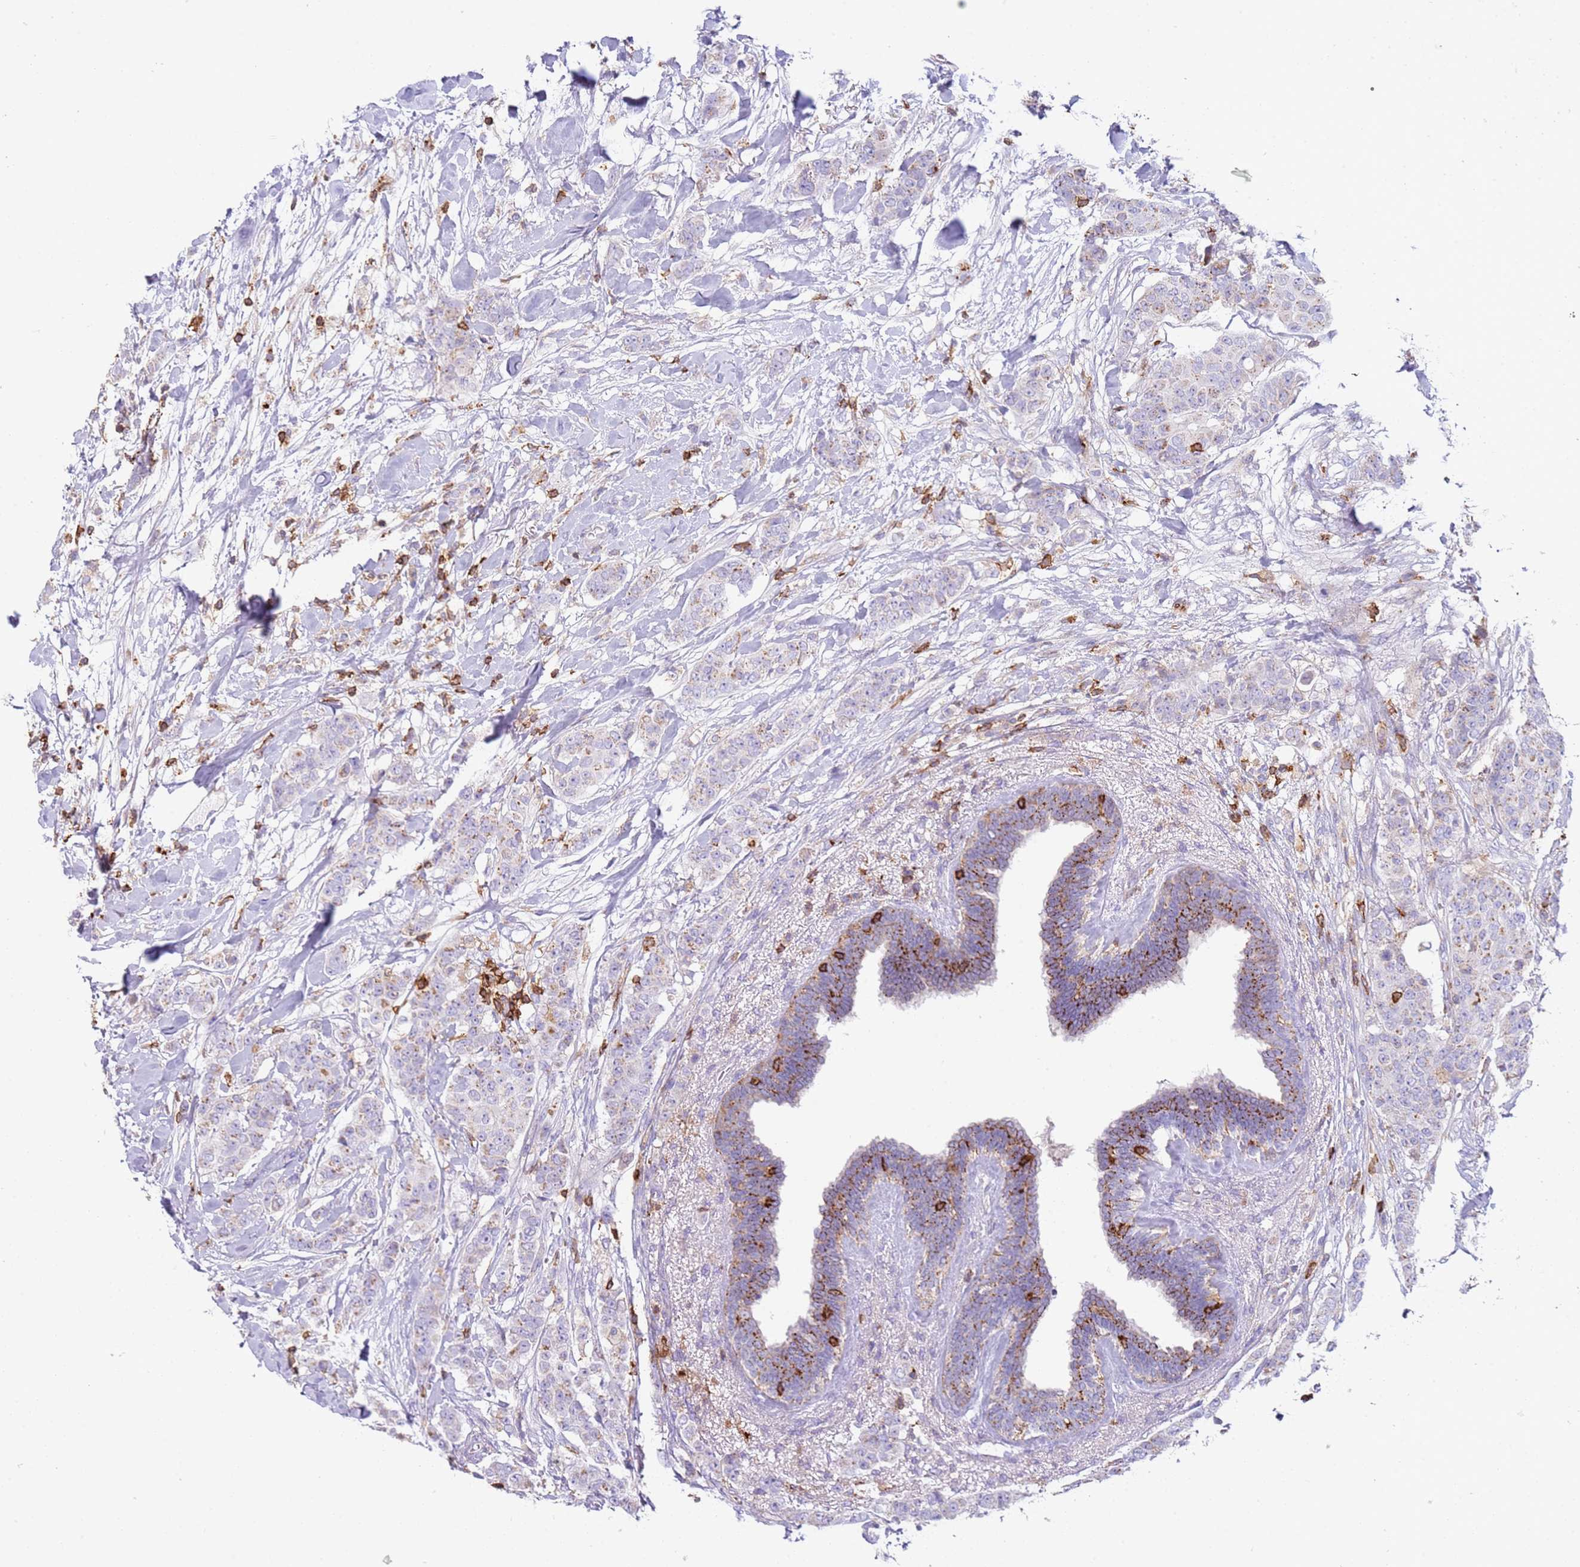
{"staining": {"intensity": "moderate", "quantity": "<25%", "location": "cytoplasmic/membranous"}, "tissue": "breast cancer", "cell_type": "Tumor cells", "image_type": "cancer", "snomed": [{"axis": "morphology", "description": "Duct carcinoma"}, {"axis": "topography", "description": "Breast"}], "caption": "Invasive ductal carcinoma (breast) was stained to show a protein in brown. There is low levels of moderate cytoplasmic/membranous expression in approximately <25% of tumor cells.", "gene": "TTPAL", "patient": {"sex": "female", "age": 40}}